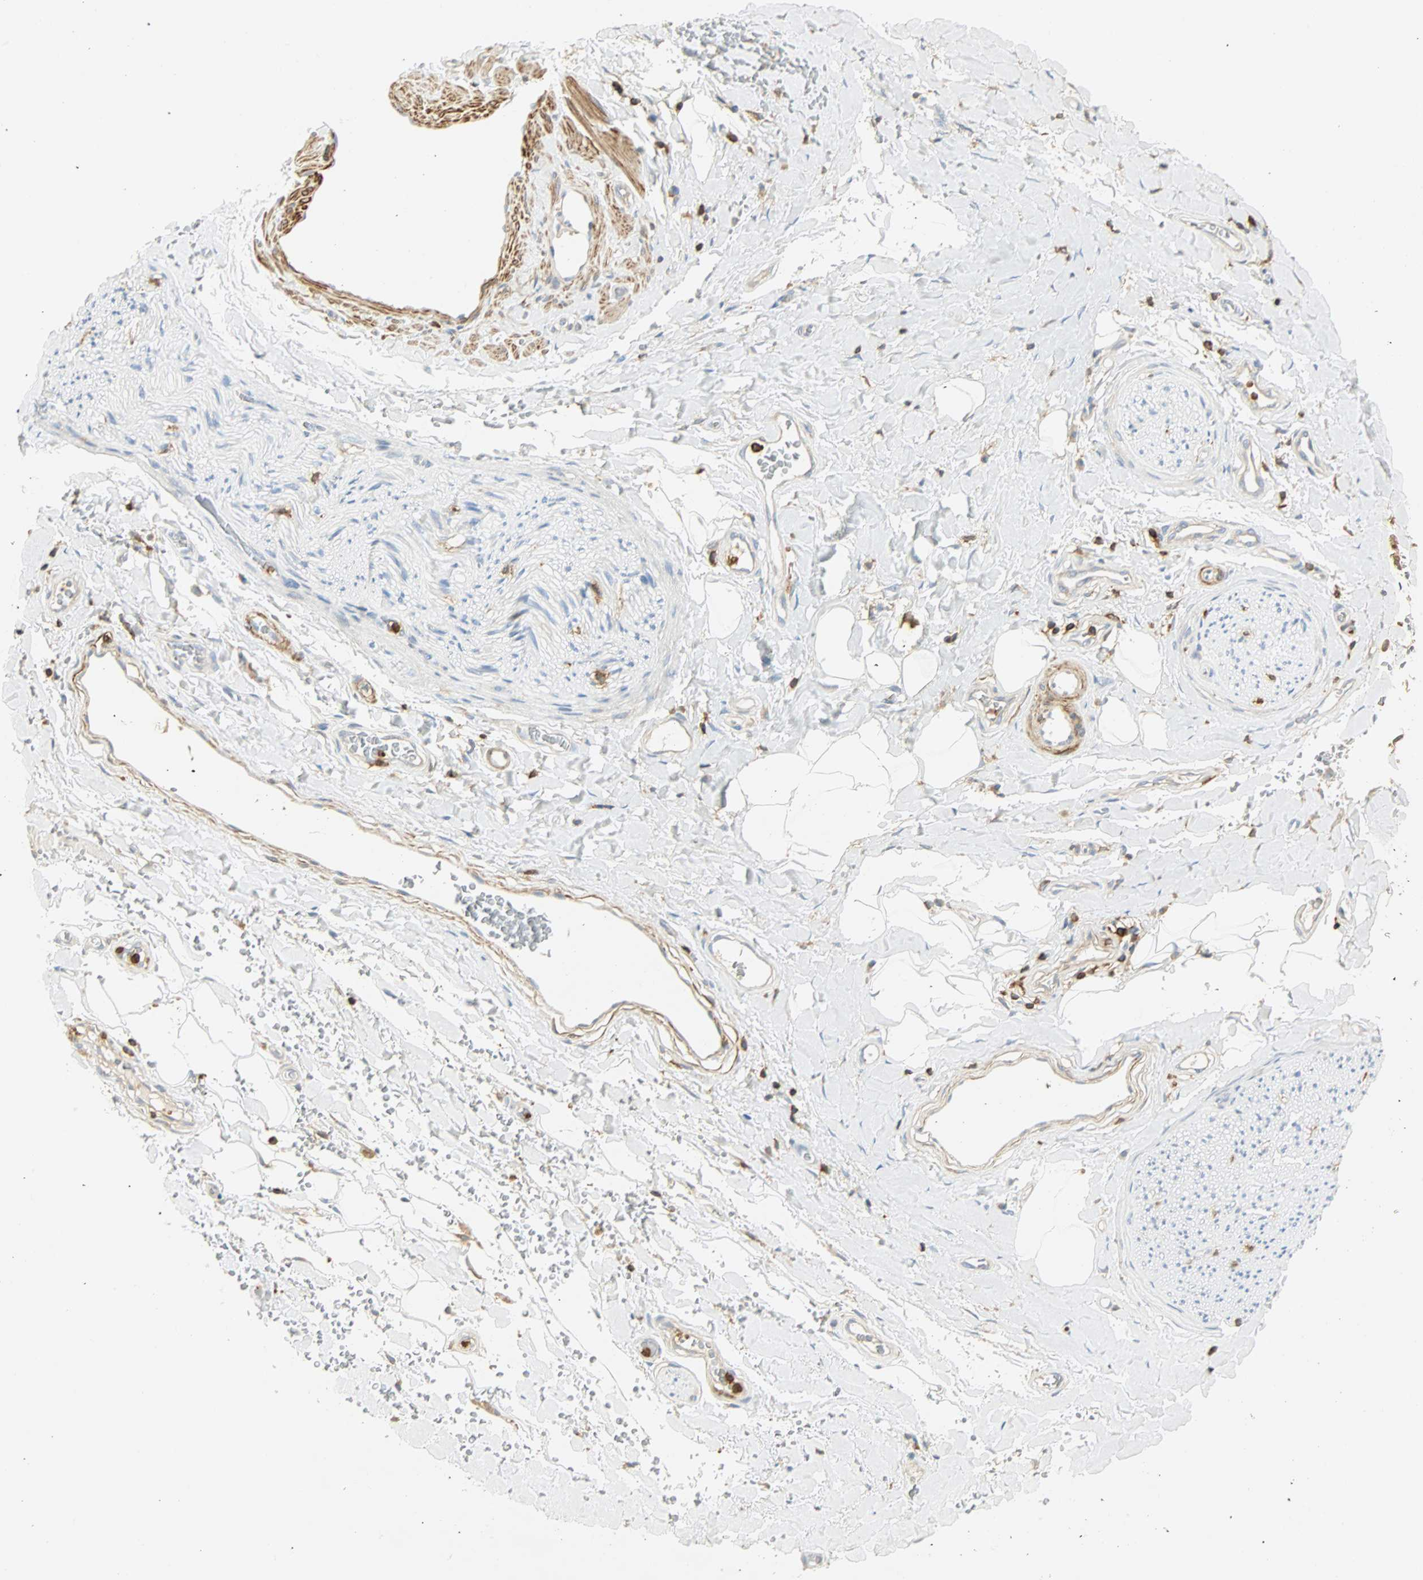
{"staining": {"intensity": "negative", "quantity": "none", "location": "none"}, "tissue": "adipose tissue", "cell_type": "Adipocytes", "image_type": "normal", "snomed": [{"axis": "morphology", "description": "Normal tissue, NOS"}, {"axis": "morphology", "description": "Carcinoma, NOS"}, {"axis": "topography", "description": "Pancreas"}, {"axis": "topography", "description": "Peripheral nerve tissue"}], "caption": "Immunohistochemistry (IHC) of normal adipose tissue shows no positivity in adipocytes.", "gene": "FMNL1", "patient": {"sex": "female", "age": 29}}